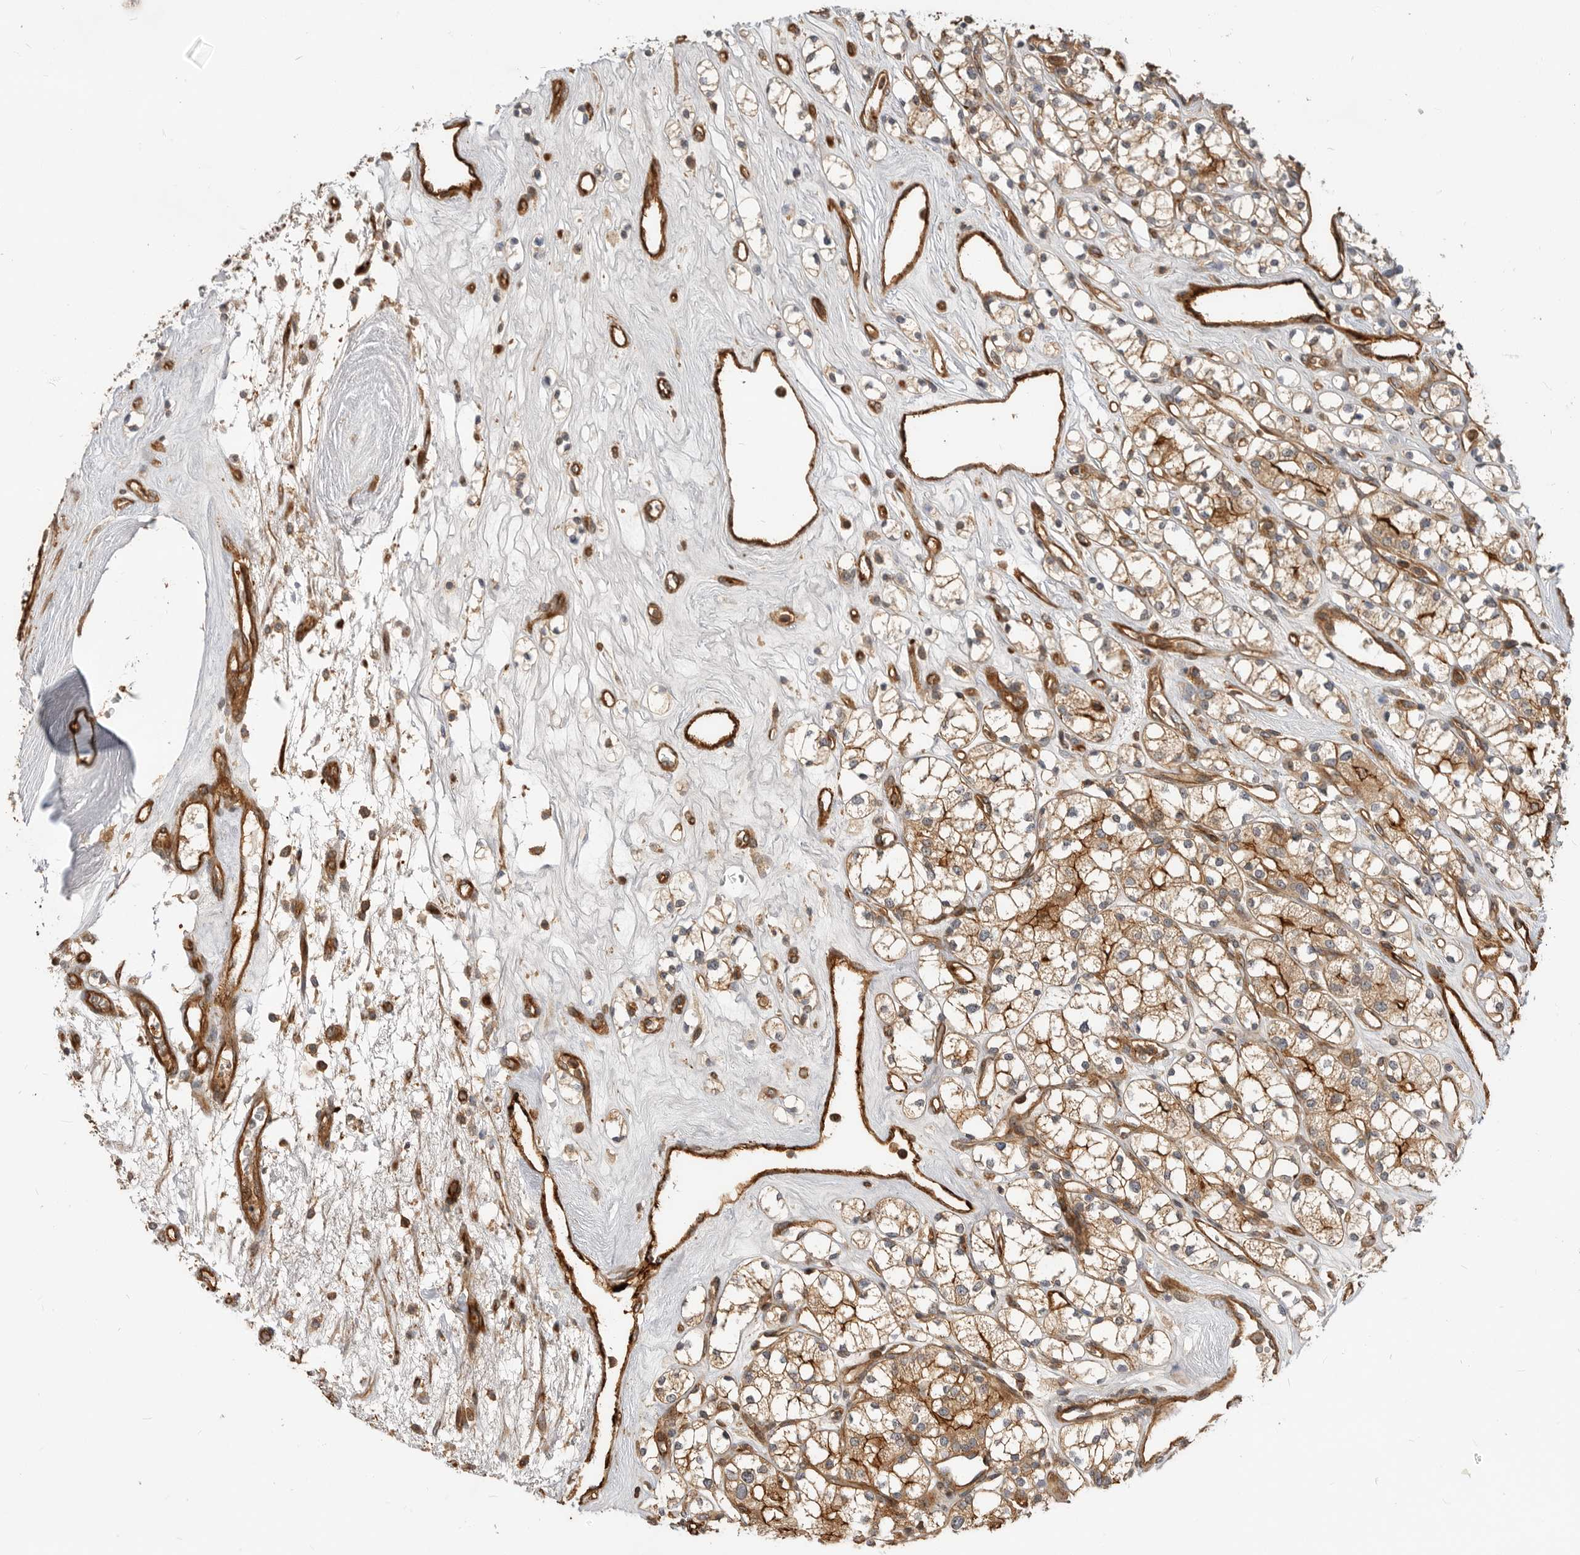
{"staining": {"intensity": "moderate", "quantity": ">75%", "location": "cytoplasmic/membranous"}, "tissue": "renal cancer", "cell_type": "Tumor cells", "image_type": "cancer", "snomed": [{"axis": "morphology", "description": "Adenocarcinoma, NOS"}, {"axis": "topography", "description": "Kidney"}], "caption": "IHC of human renal cancer (adenocarcinoma) demonstrates medium levels of moderate cytoplasmic/membranous positivity in approximately >75% of tumor cells. The staining was performed using DAB, with brown indicating positive protein expression. Nuclei are stained blue with hematoxylin.", "gene": "GPATCH2", "patient": {"sex": "male", "age": 77}}